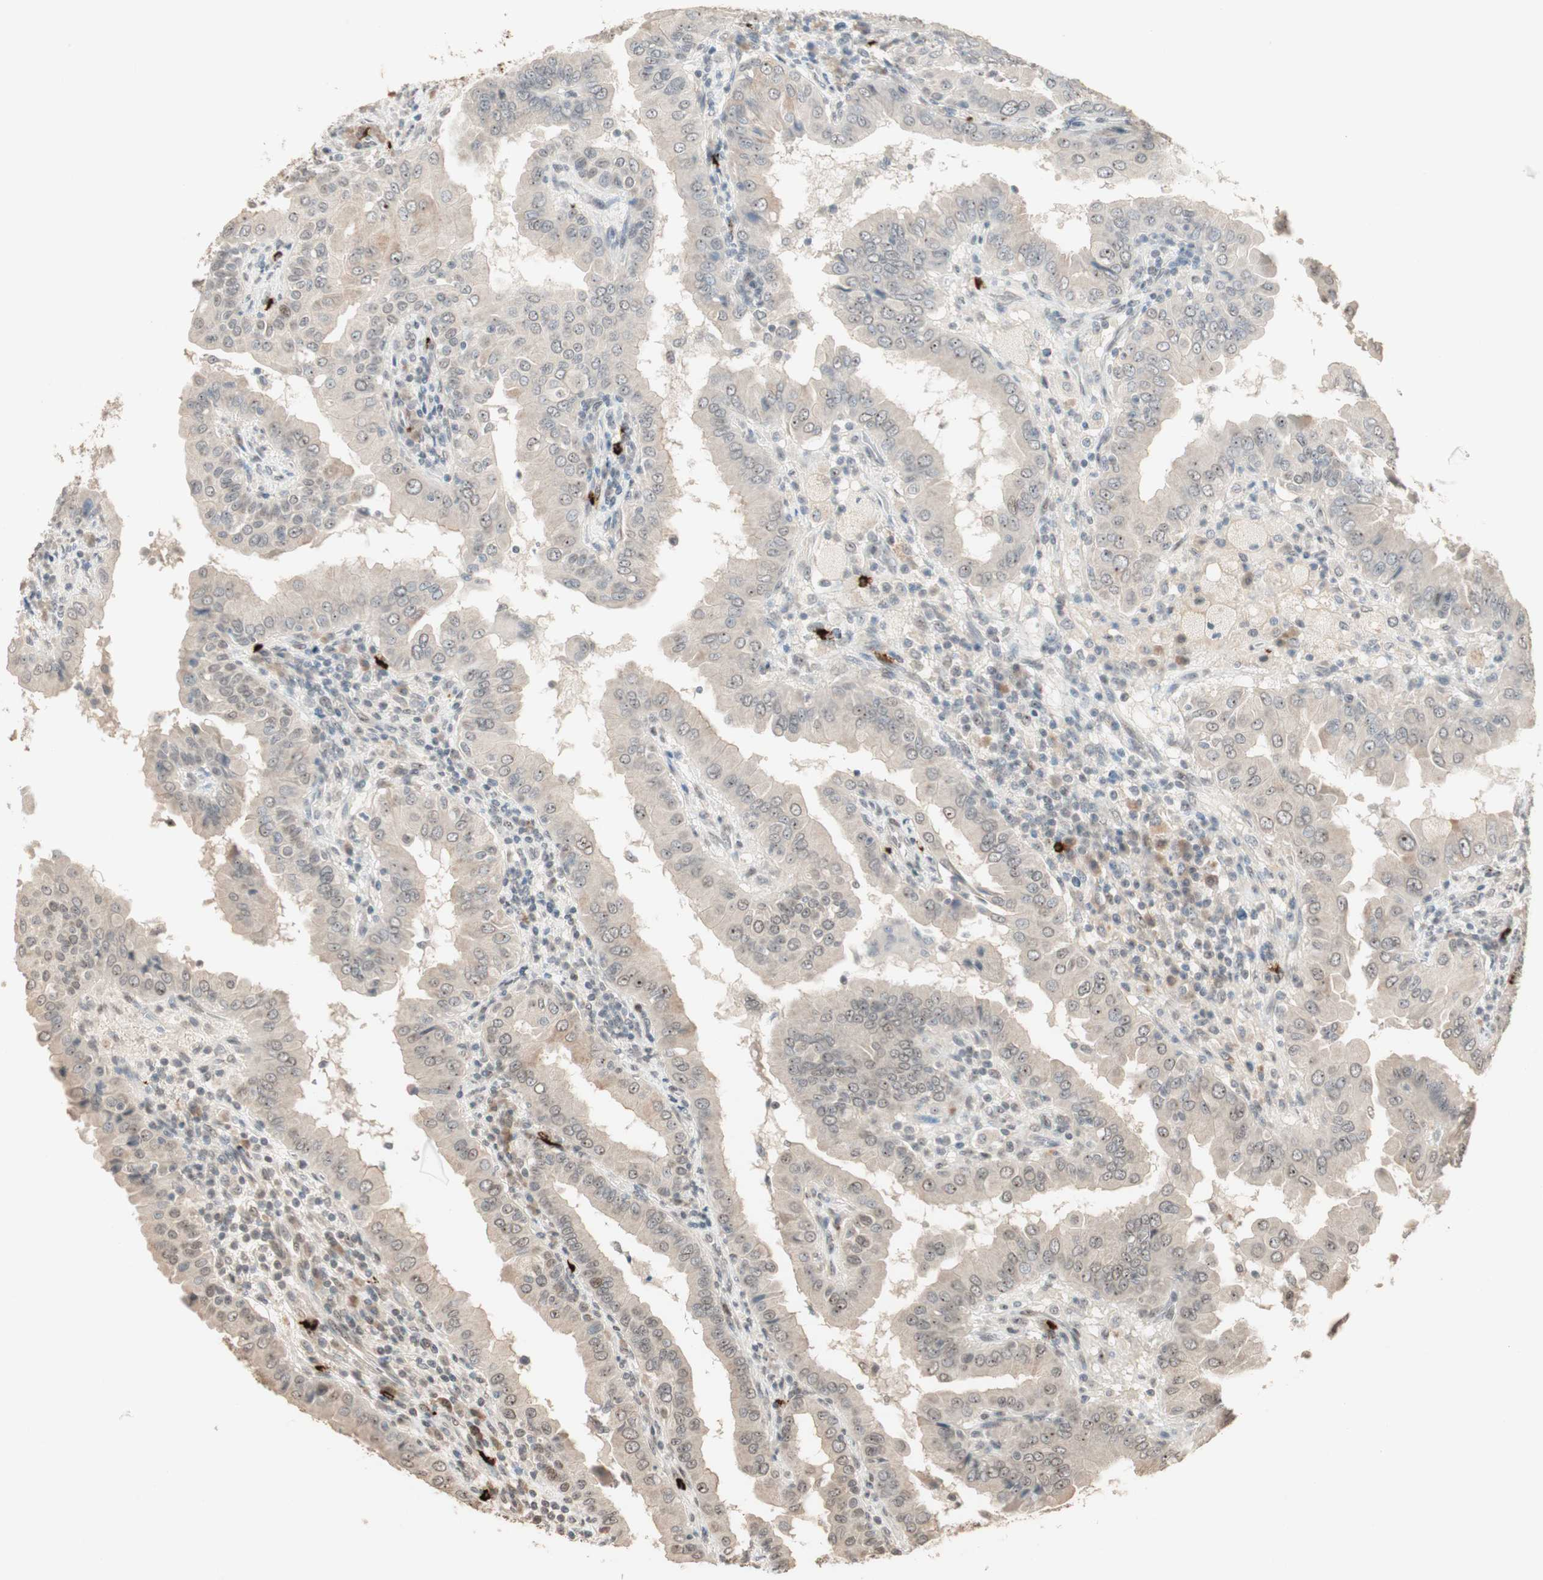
{"staining": {"intensity": "weak", "quantity": "<25%", "location": "cytoplasmic/membranous,nuclear"}, "tissue": "thyroid cancer", "cell_type": "Tumor cells", "image_type": "cancer", "snomed": [{"axis": "morphology", "description": "Papillary adenocarcinoma, NOS"}, {"axis": "topography", "description": "Thyroid gland"}], "caption": "Tumor cells show no significant expression in papillary adenocarcinoma (thyroid).", "gene": "ETV4", "patient": {"sex": "male", "age": 33}}